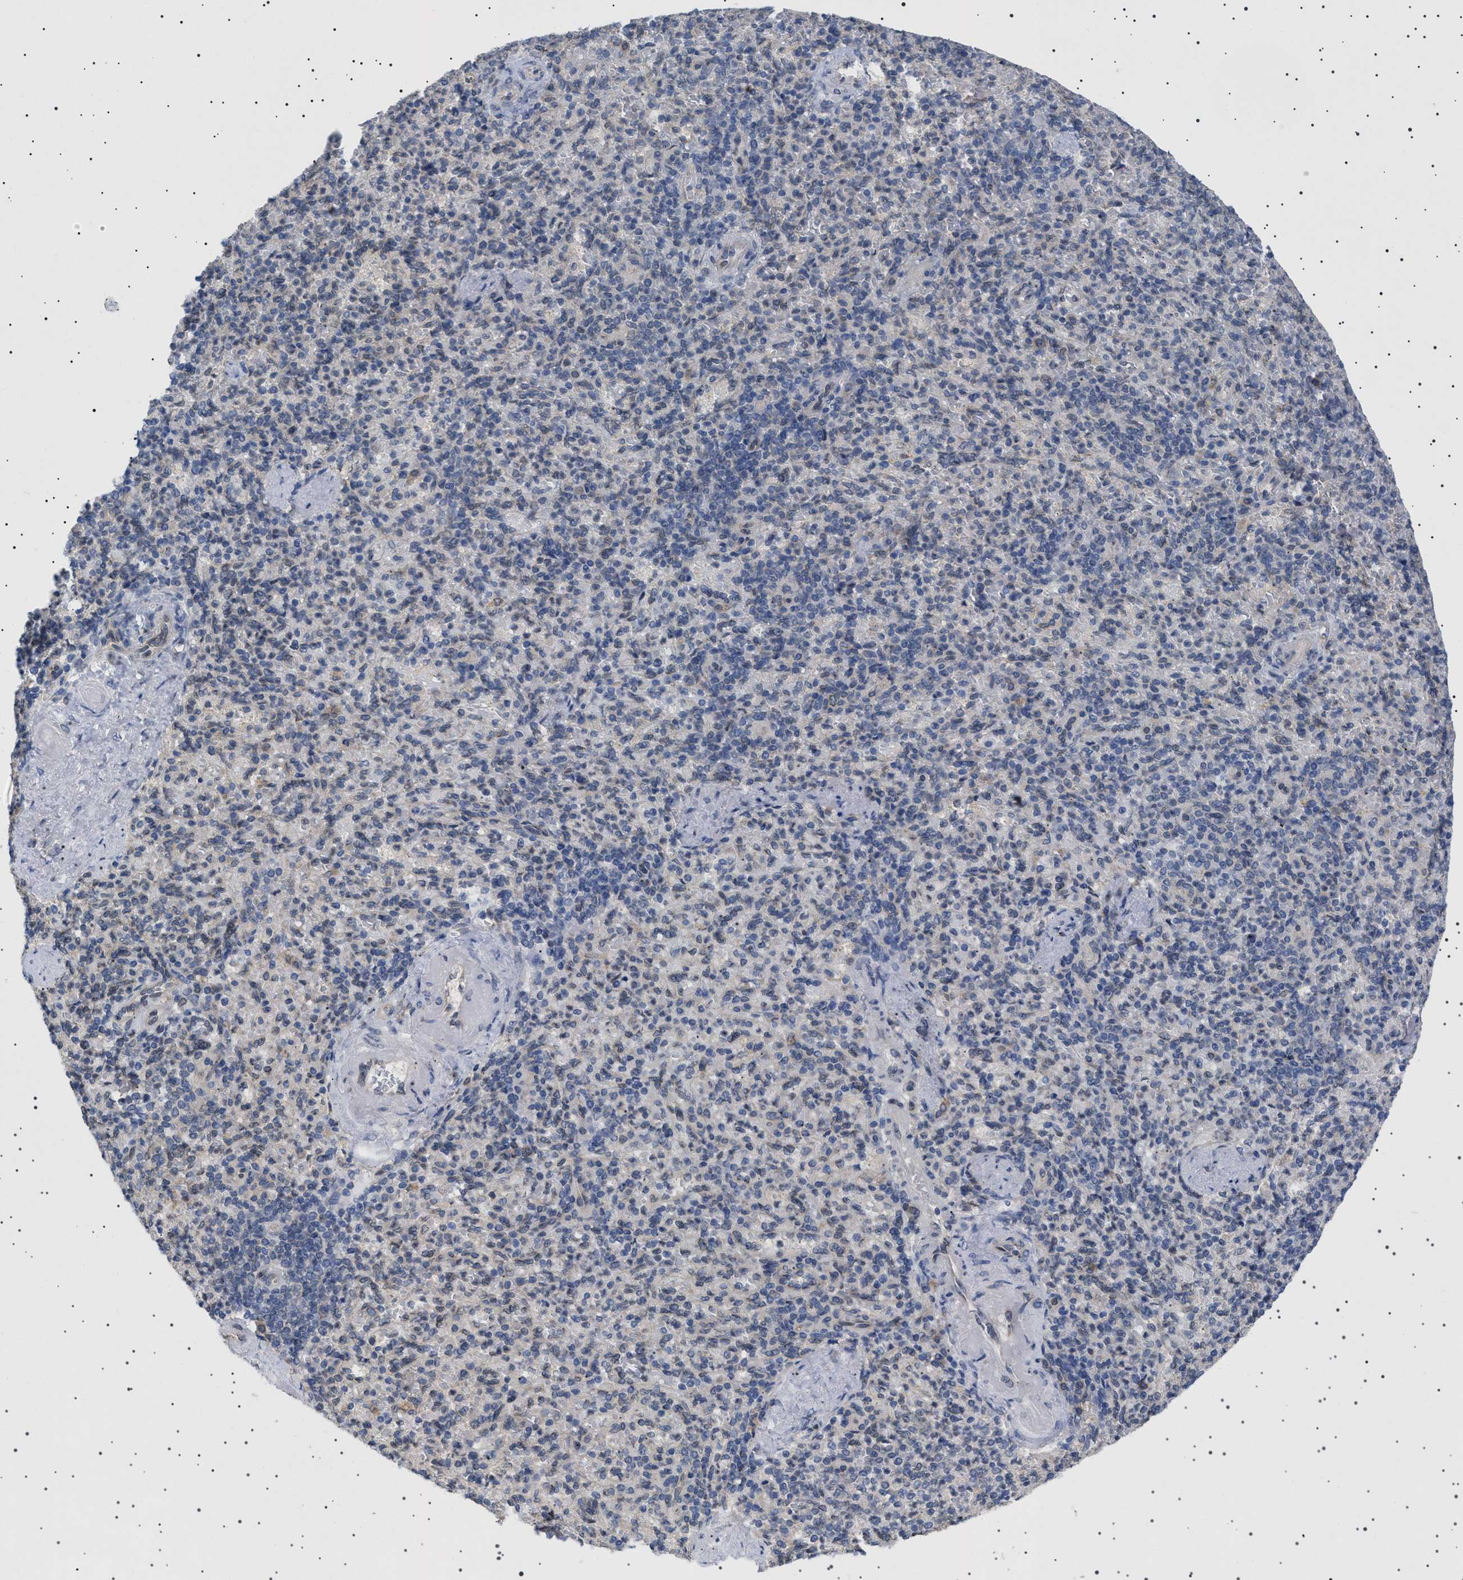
{"staining": {"intensity": "weak", "quantity": "<25%", "location": "cytoplasmic/membranous,nuclear"}, "tissue": "spleen", "cell_type": "Cells in red pulp", "image_type": "normal", "snomed": [{"axis": "morphology", "description": "Normal tissue, NOS"}, {"axis": "topography", "description": "Spleen"}], "caption": "Photomicrograph shows no significant protein expression in cells in red pulp of normal spleen.", "gene": "NUP93", "patient": {"sex": "female", "age": 74}}